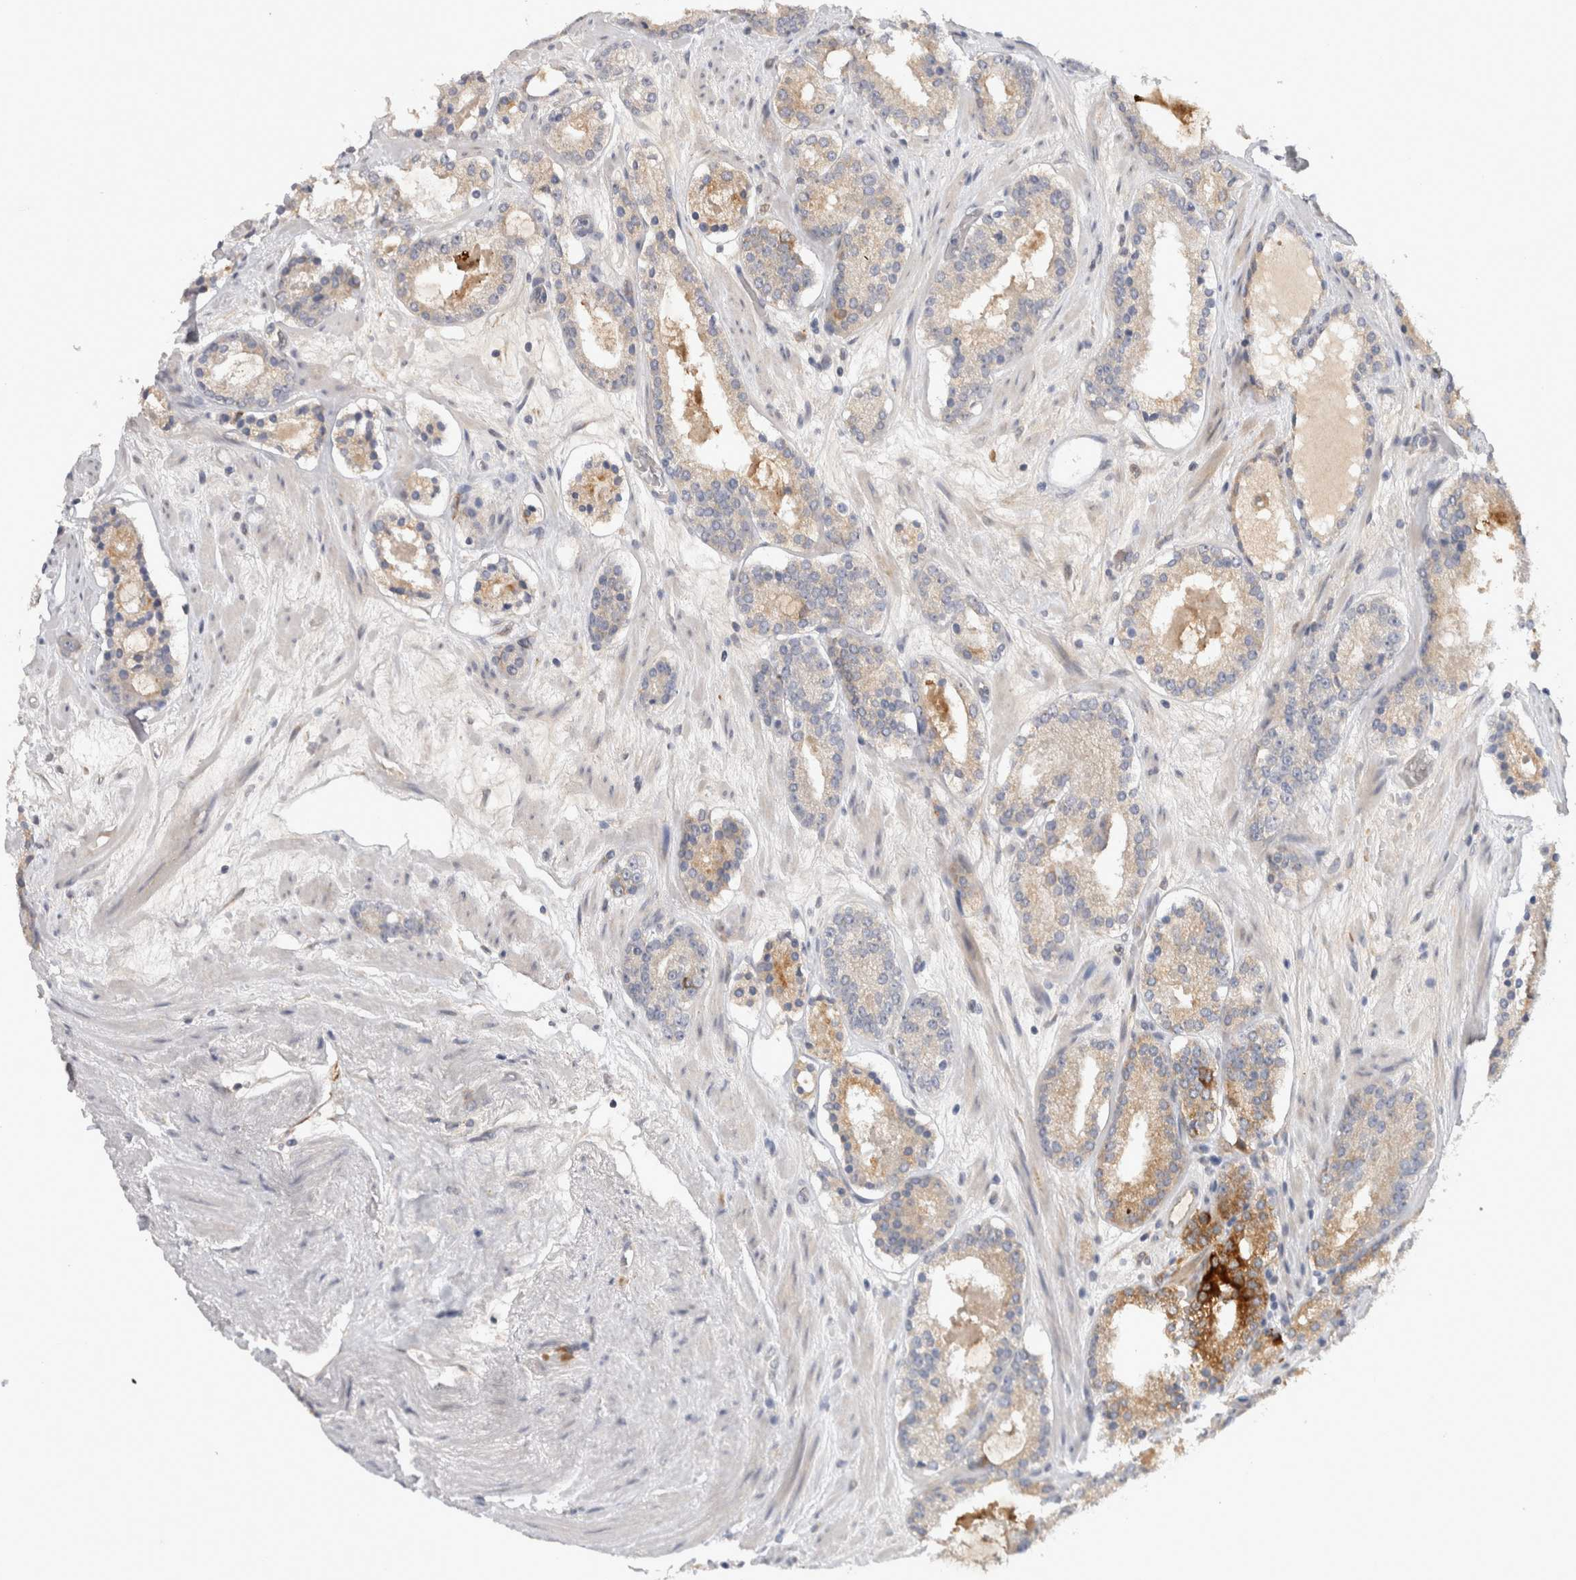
{"staining": {"intensity": "moderate", "quantity": "<25%", "location": "cytoplasmic/membranous"}, "tissue": "prostate cancer", "cell_type": "Tumor cells", "image_type": "cancer", "snomed": [{"axis": "morphology", "description": "Adenocarcinoma, Low grade"}, {"axis": "topography", "description": "Prostate"}], "caption": "A photomicrograph showing moderate cytoplasmic/membranous positivity in about <25% of tumor cells in prostate cancer, as visualized by brown immunohistochemical staining.", "gene": "APOL2", "patient": {"sex": "male", "age": 69}}